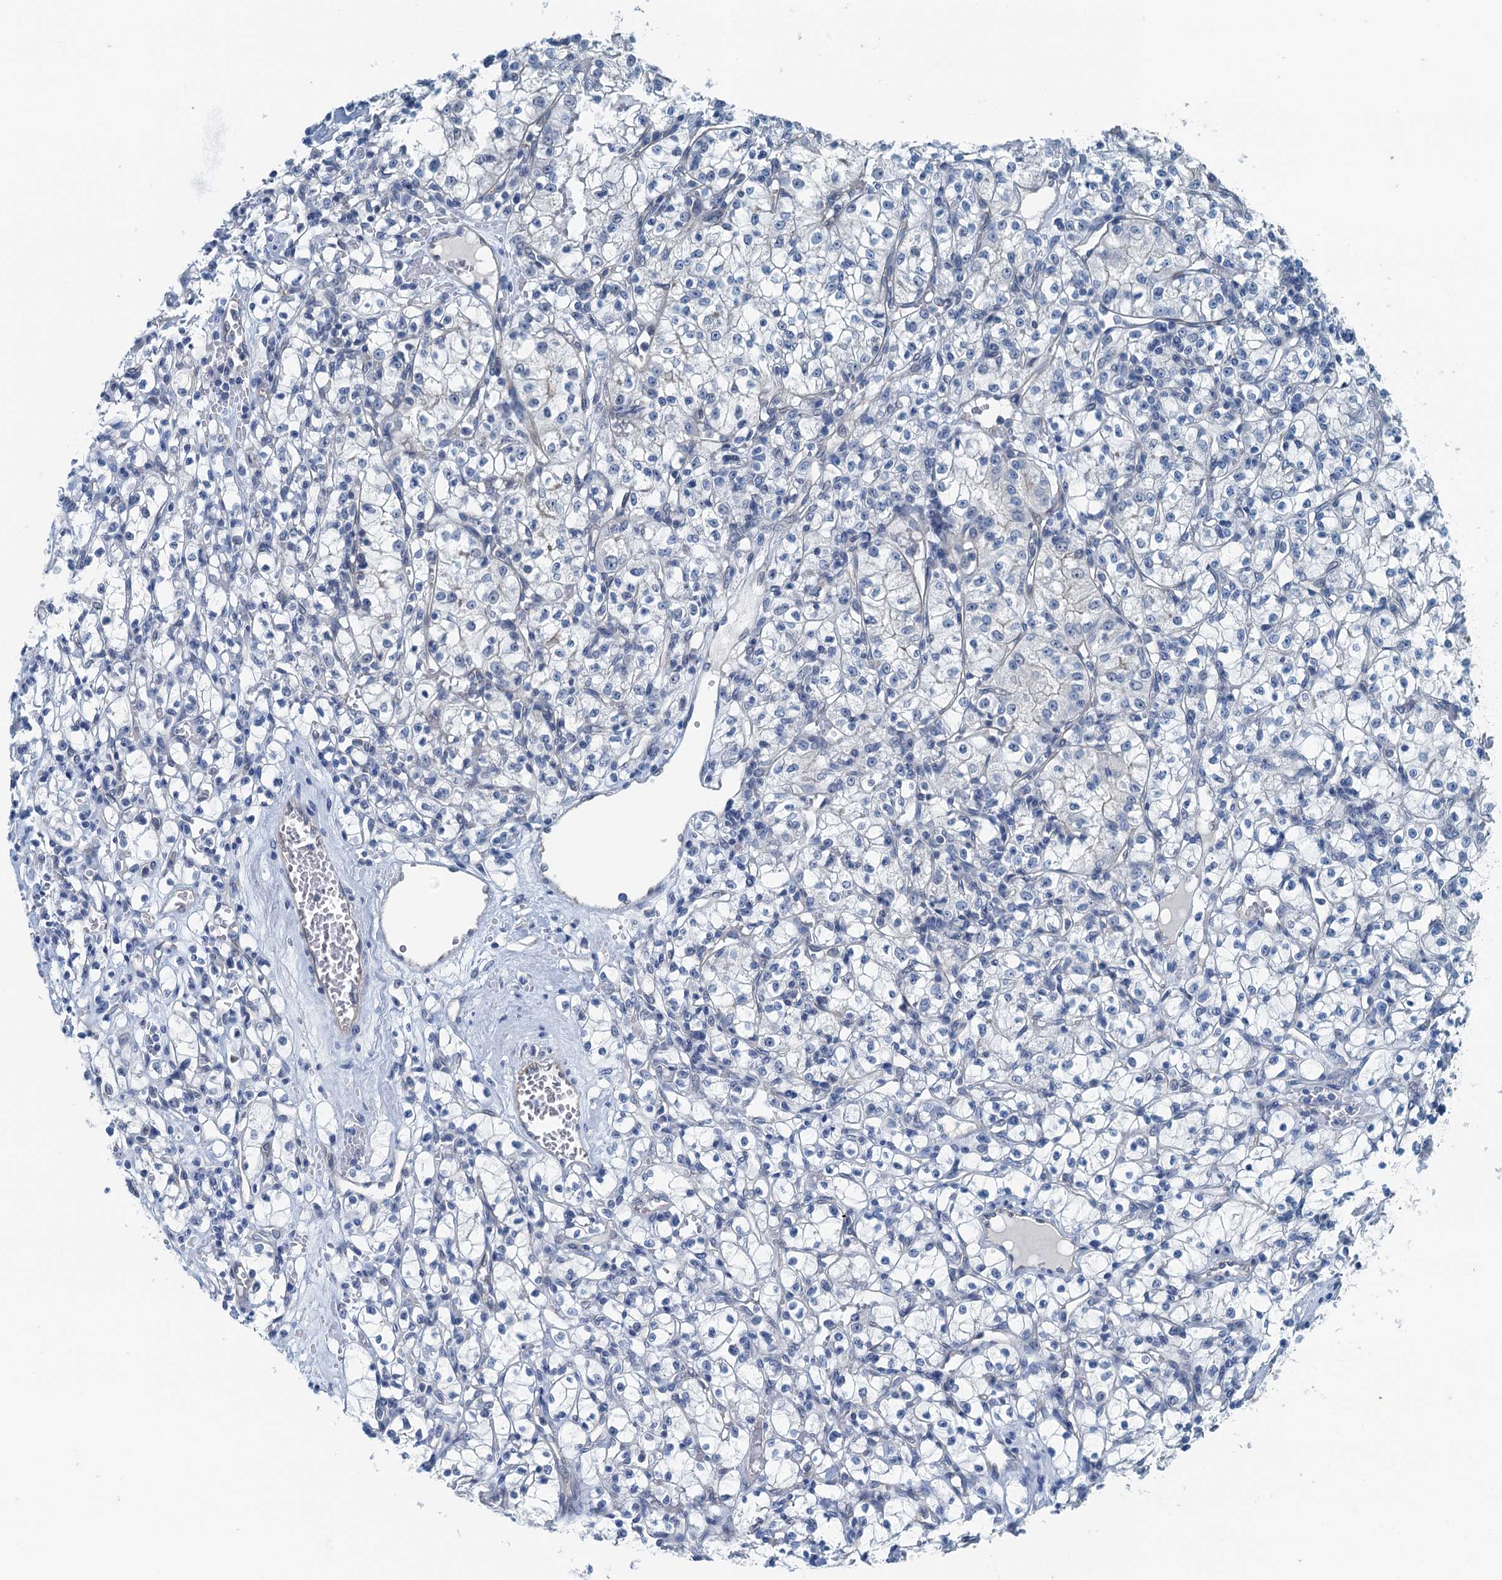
{"staining": {"intensity": "negative", "quantity": "none", "location": "none"}, "tissue": "renal cancer", "cell_type": "Tumor cells", "image_type": "cancer", "snomed": [{"axis": "morphology", "description": "Adenocarcinoma, NOS"}, {"axis": "topography", "description": "Kidney"}], "caption": "A histopathology image of human renal cancer (adenocarcinoma) is negative for staining in tumor cells. (DAB IHC with hematoxylin counter stain).", "gene": "GFOD2", "patient": {"sex": "female", "age": 59}}